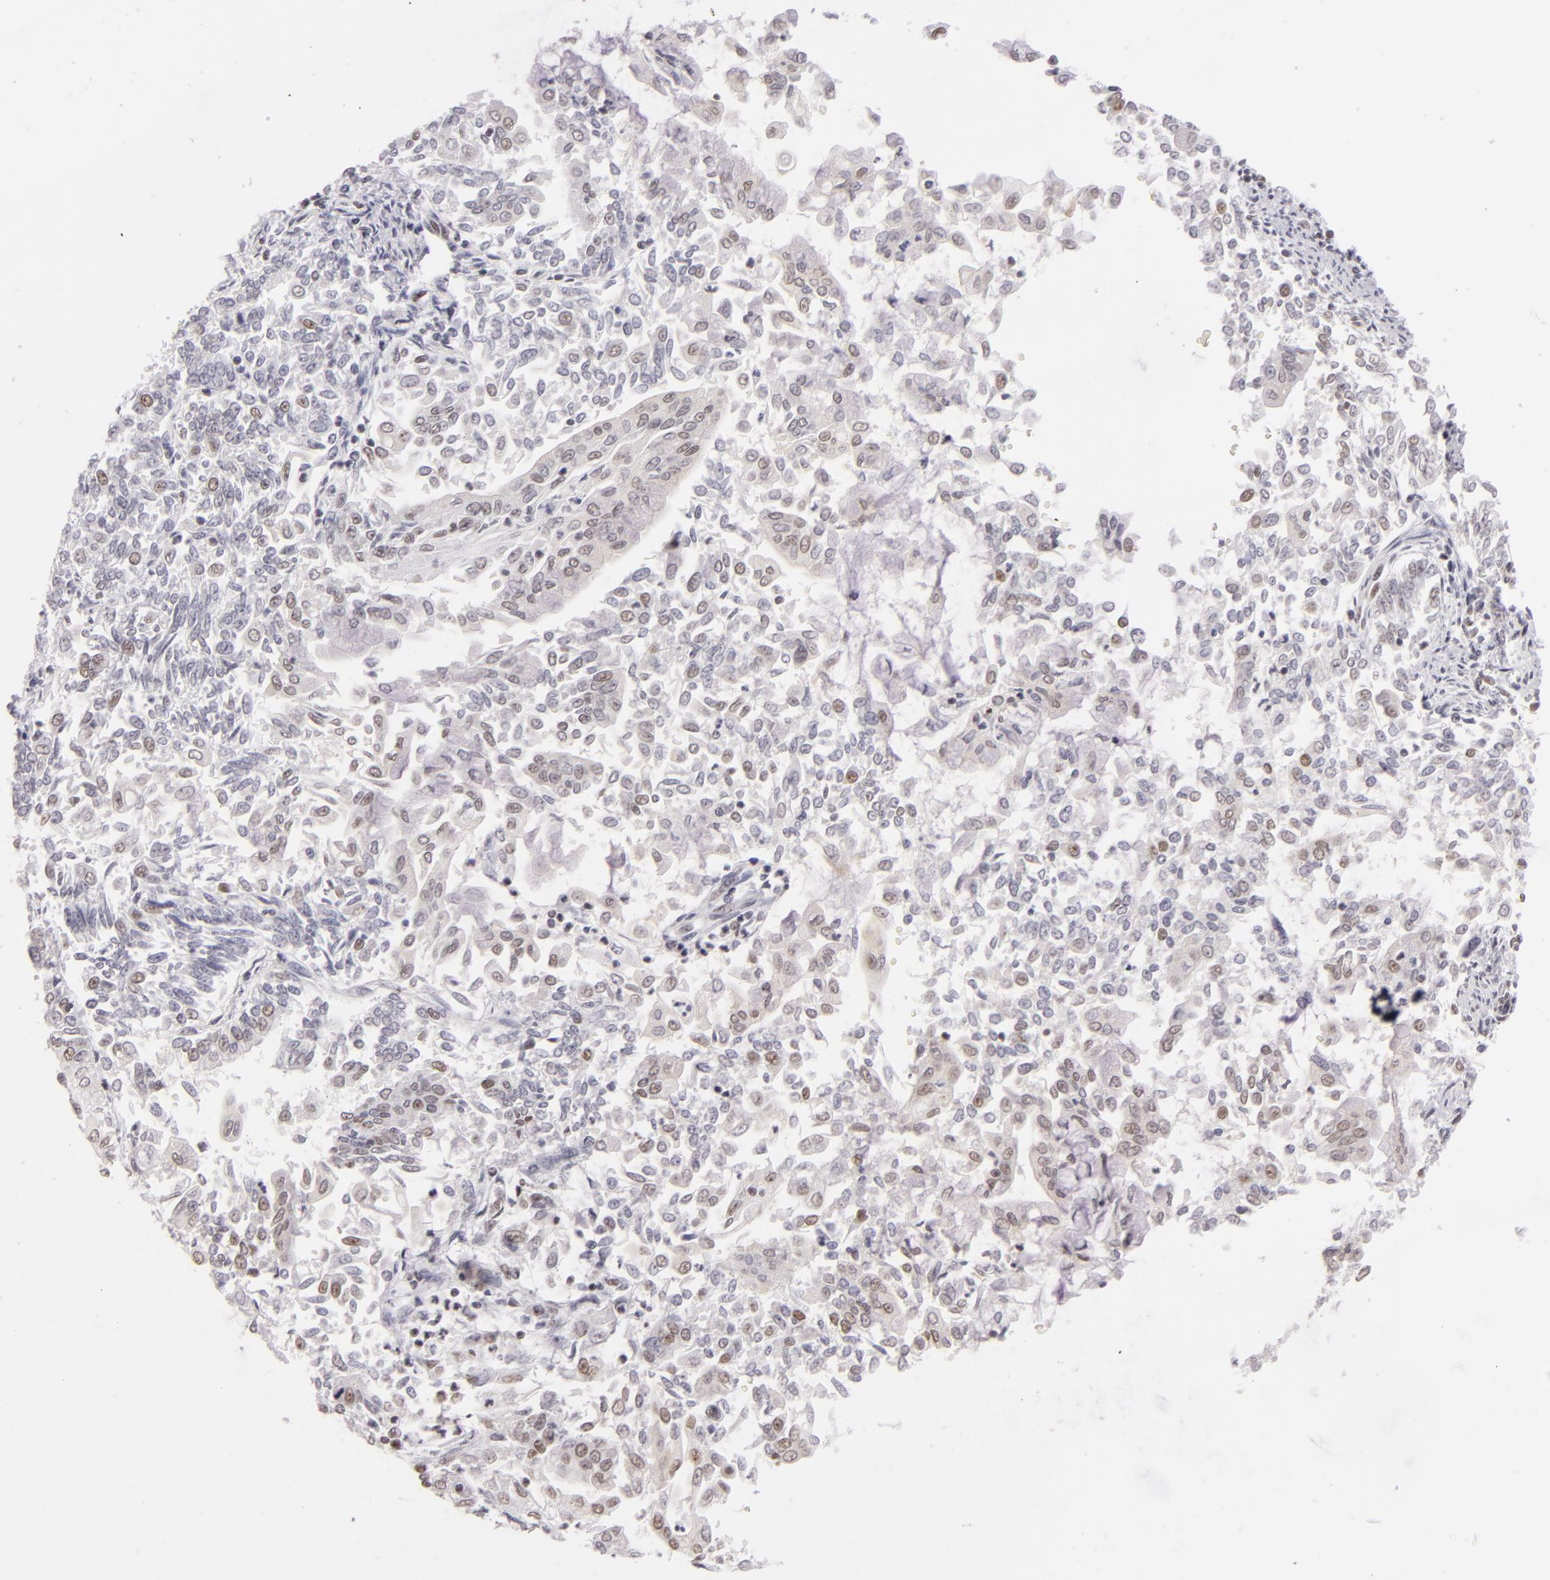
{"staining": {"intensity": "weak", "quantity": "<25%", "location": "nuclear"}, "tissue": "endometrial cancer", "cell_type": "Tumor cells", "image_type": "cancer", "snomed": [{"axis": "morphology", "description": "Adenocarcinoma, NOS"}, {"axis": "topography", "description": "Endometrium"}], "caption": "The immunohistochemistry histopathology image has no significant staining in tumor cells of endometrial adenocarcinoma tissue.", "gene": "INTS6", "patient": {"sex": "female", "age": 75}}